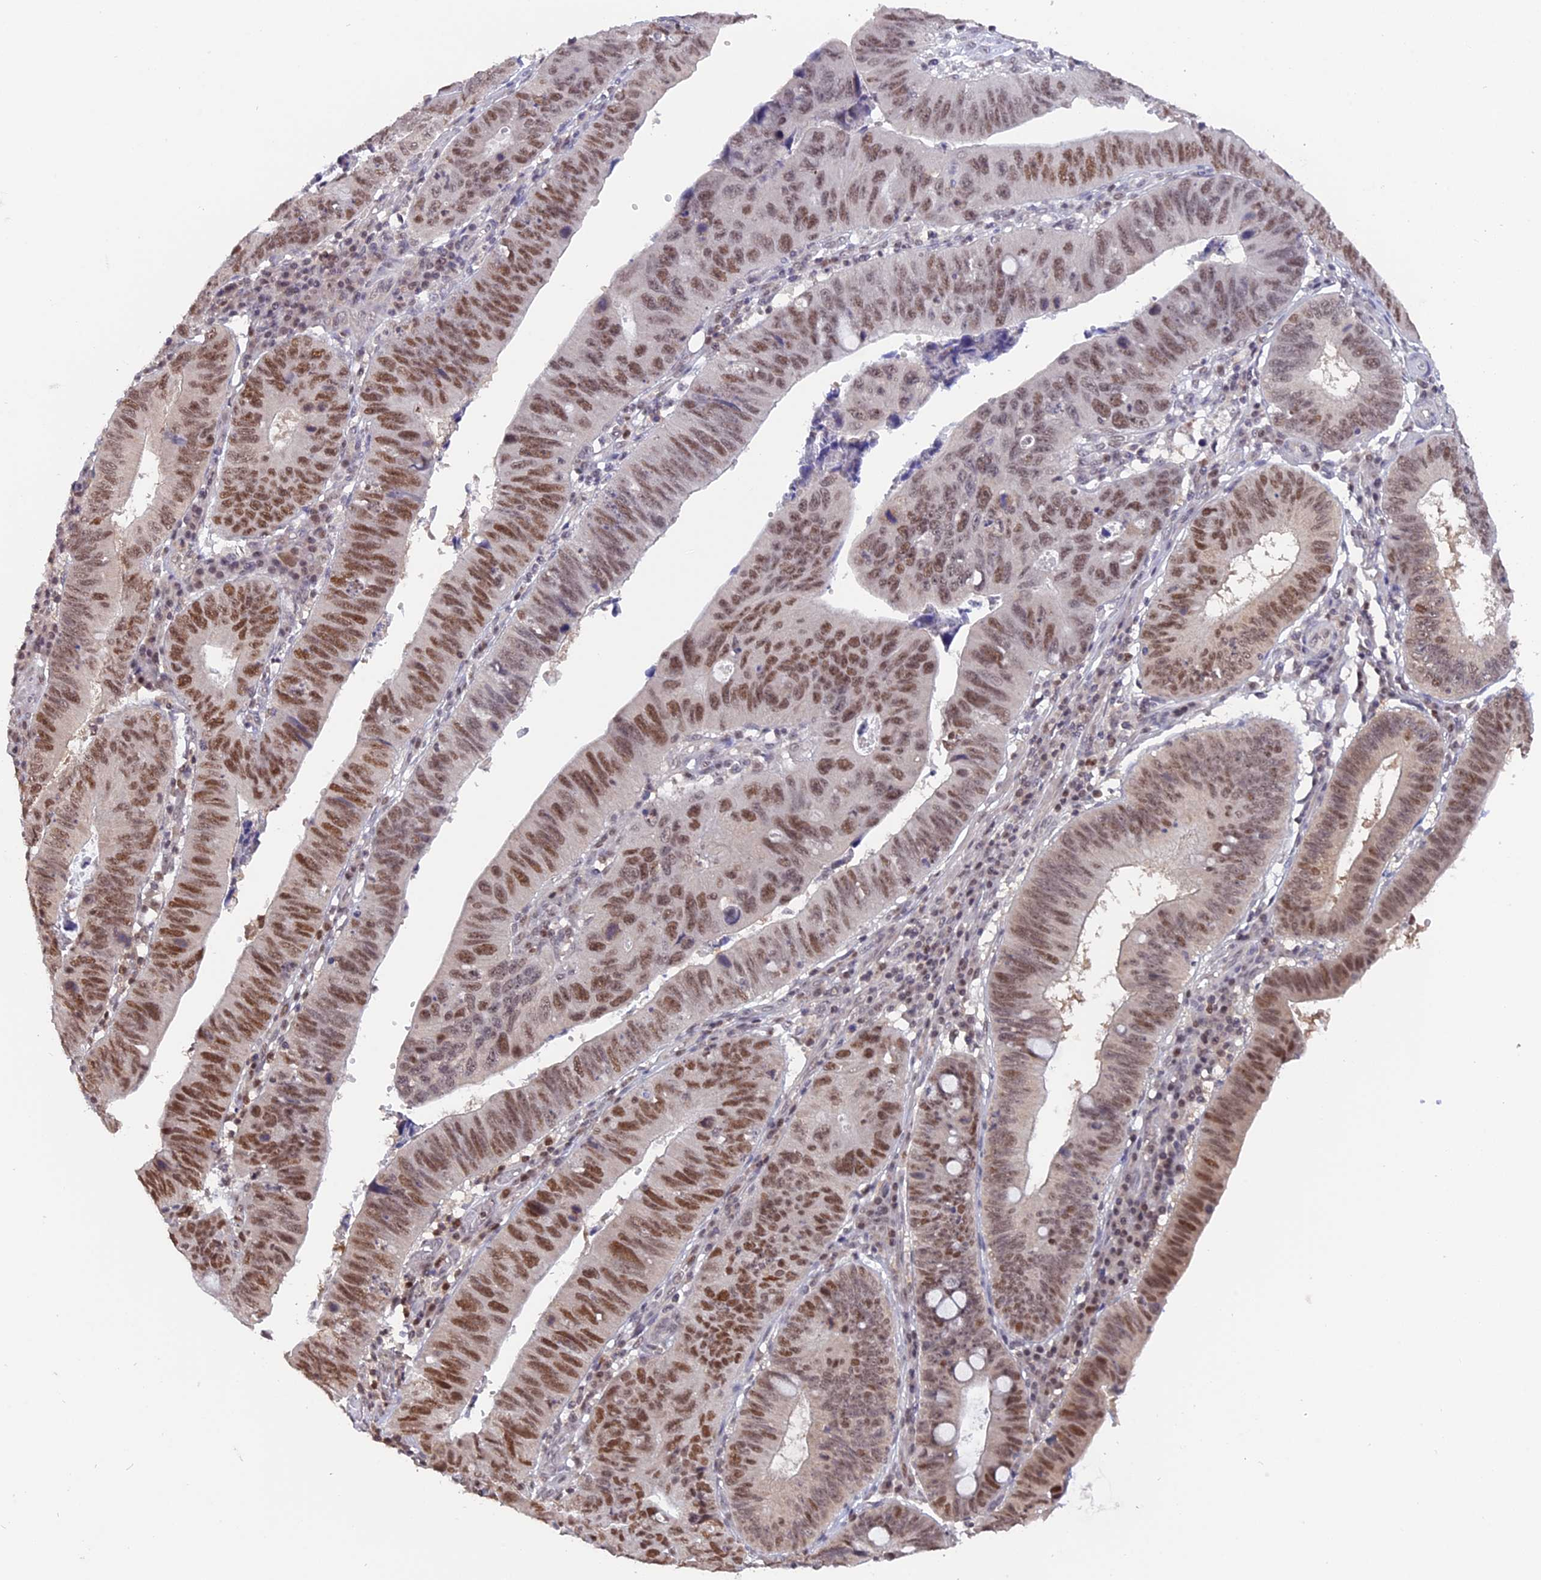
{"staining": {"intensity": "moderate", "quantity": "25%-75%", "location": "nuclear"}, "tissue": "stomach cancer", "cell_type": "Tumor cells", "image_type": "cancer", "snomed": [{"axis": "morphology", "description": "Adenocarcinoma, NOS"}, {"axis": "topography", "description": "Stomach"}], "caption": "Human stomach adenocarcinoma stained for a protein (brown) demonstrates moderate nuclear positive staining in approximately 25%-75% of tumor cells.", "gene": "RFC5", "patient": {"sex": "male", "age": 59}}